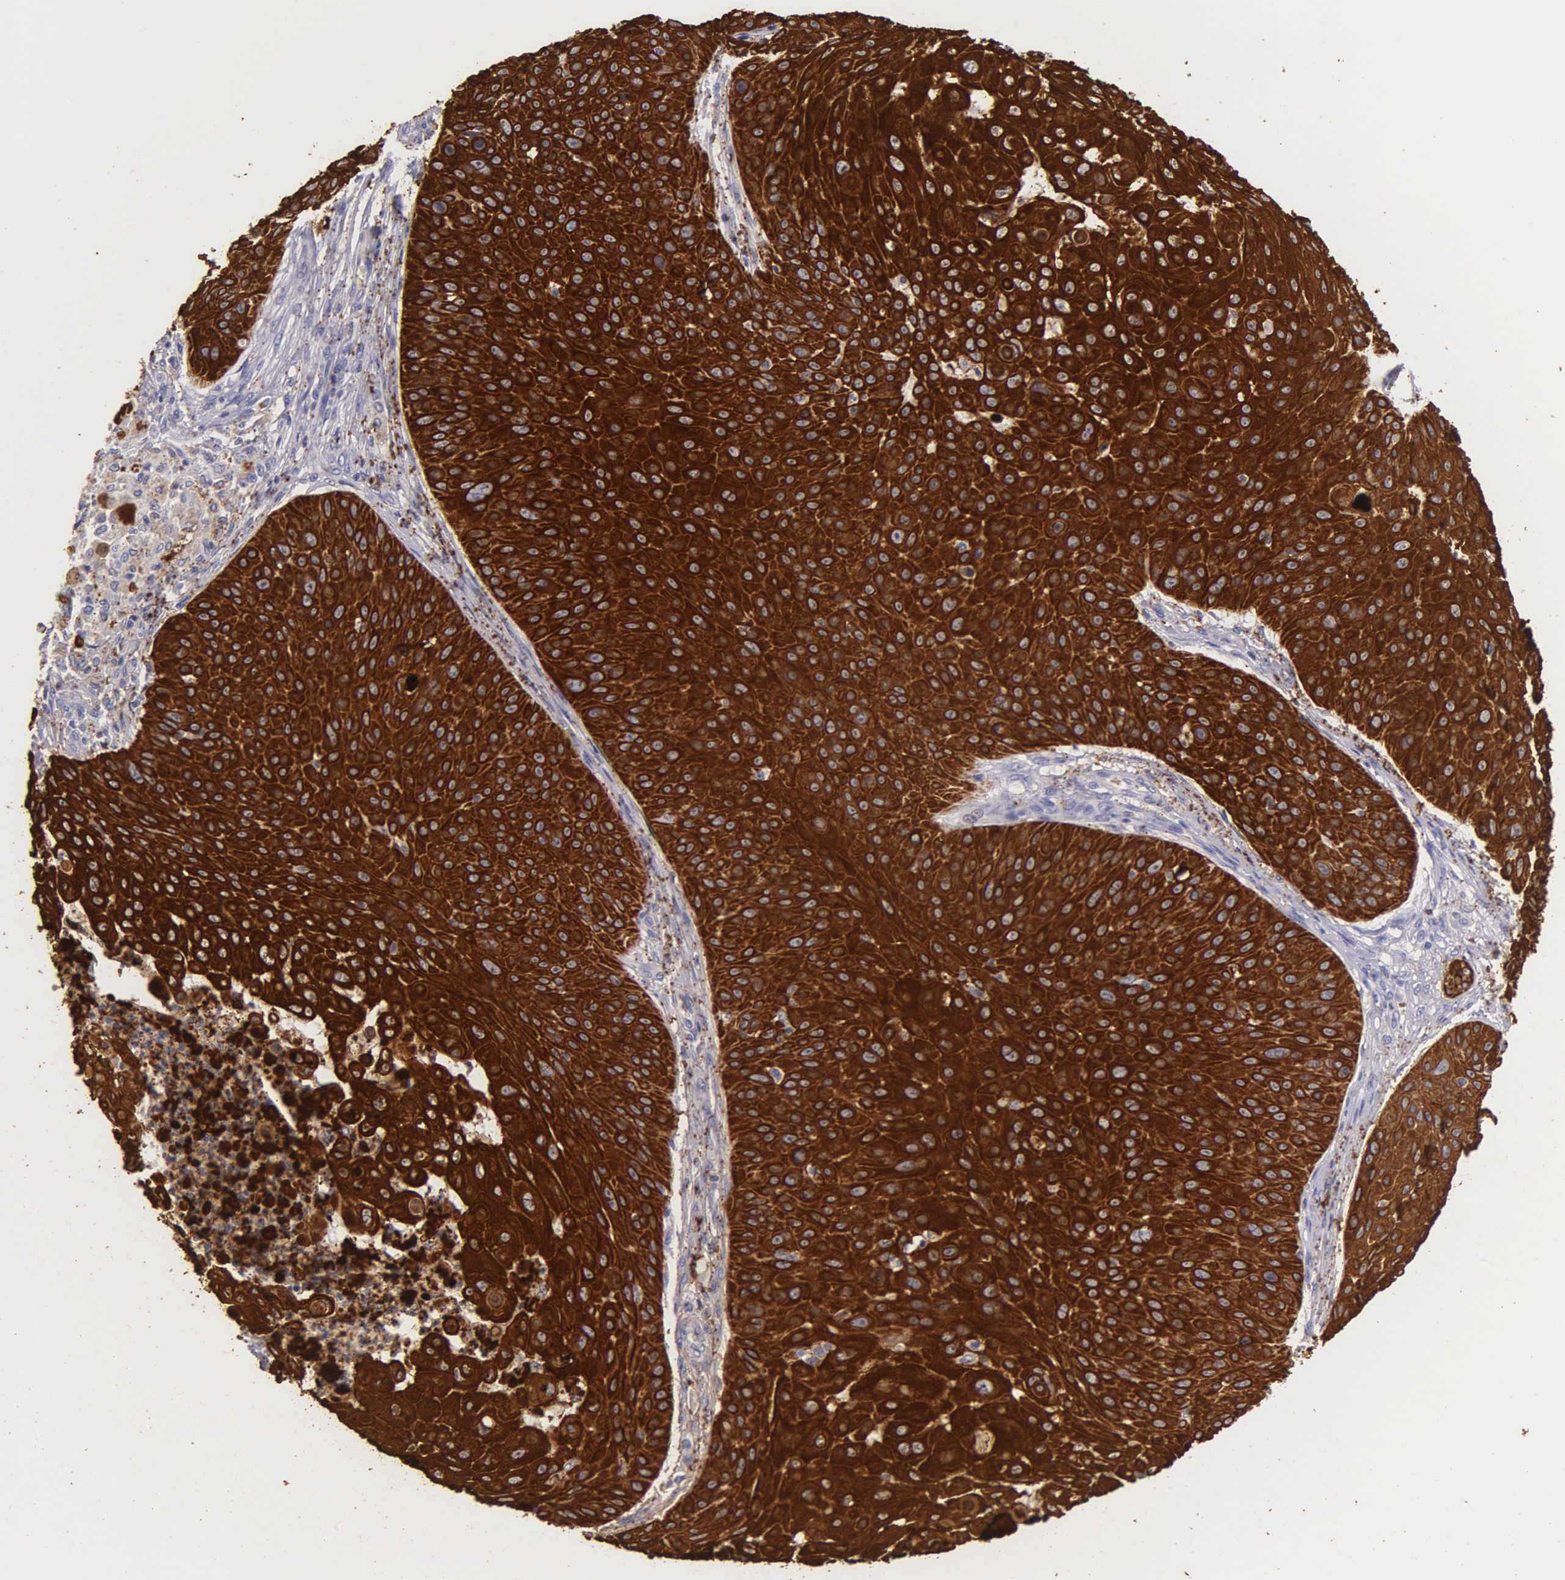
{"staining": {"intensity": "strong", "quantity": ">75%", "location": "cytoplasmic/membranous"}, "tissue": "skin cancer", "cell_type": "Tumor cells", "image_type": "cancer", "snomed": [{"axis": "morphology", "description": "Squamous cell carcinoma, NOS"}, {"axis": "topography", "description": "Skin"}], "caption": "Strong cytoplasmic/membranous expression for a protein is identified in about >75% of tumor cells of skin squamous cell carcinoma using immunohistochemistry.", "gene": "KRT17", "patient": {"sex": "male", "age": 82}}